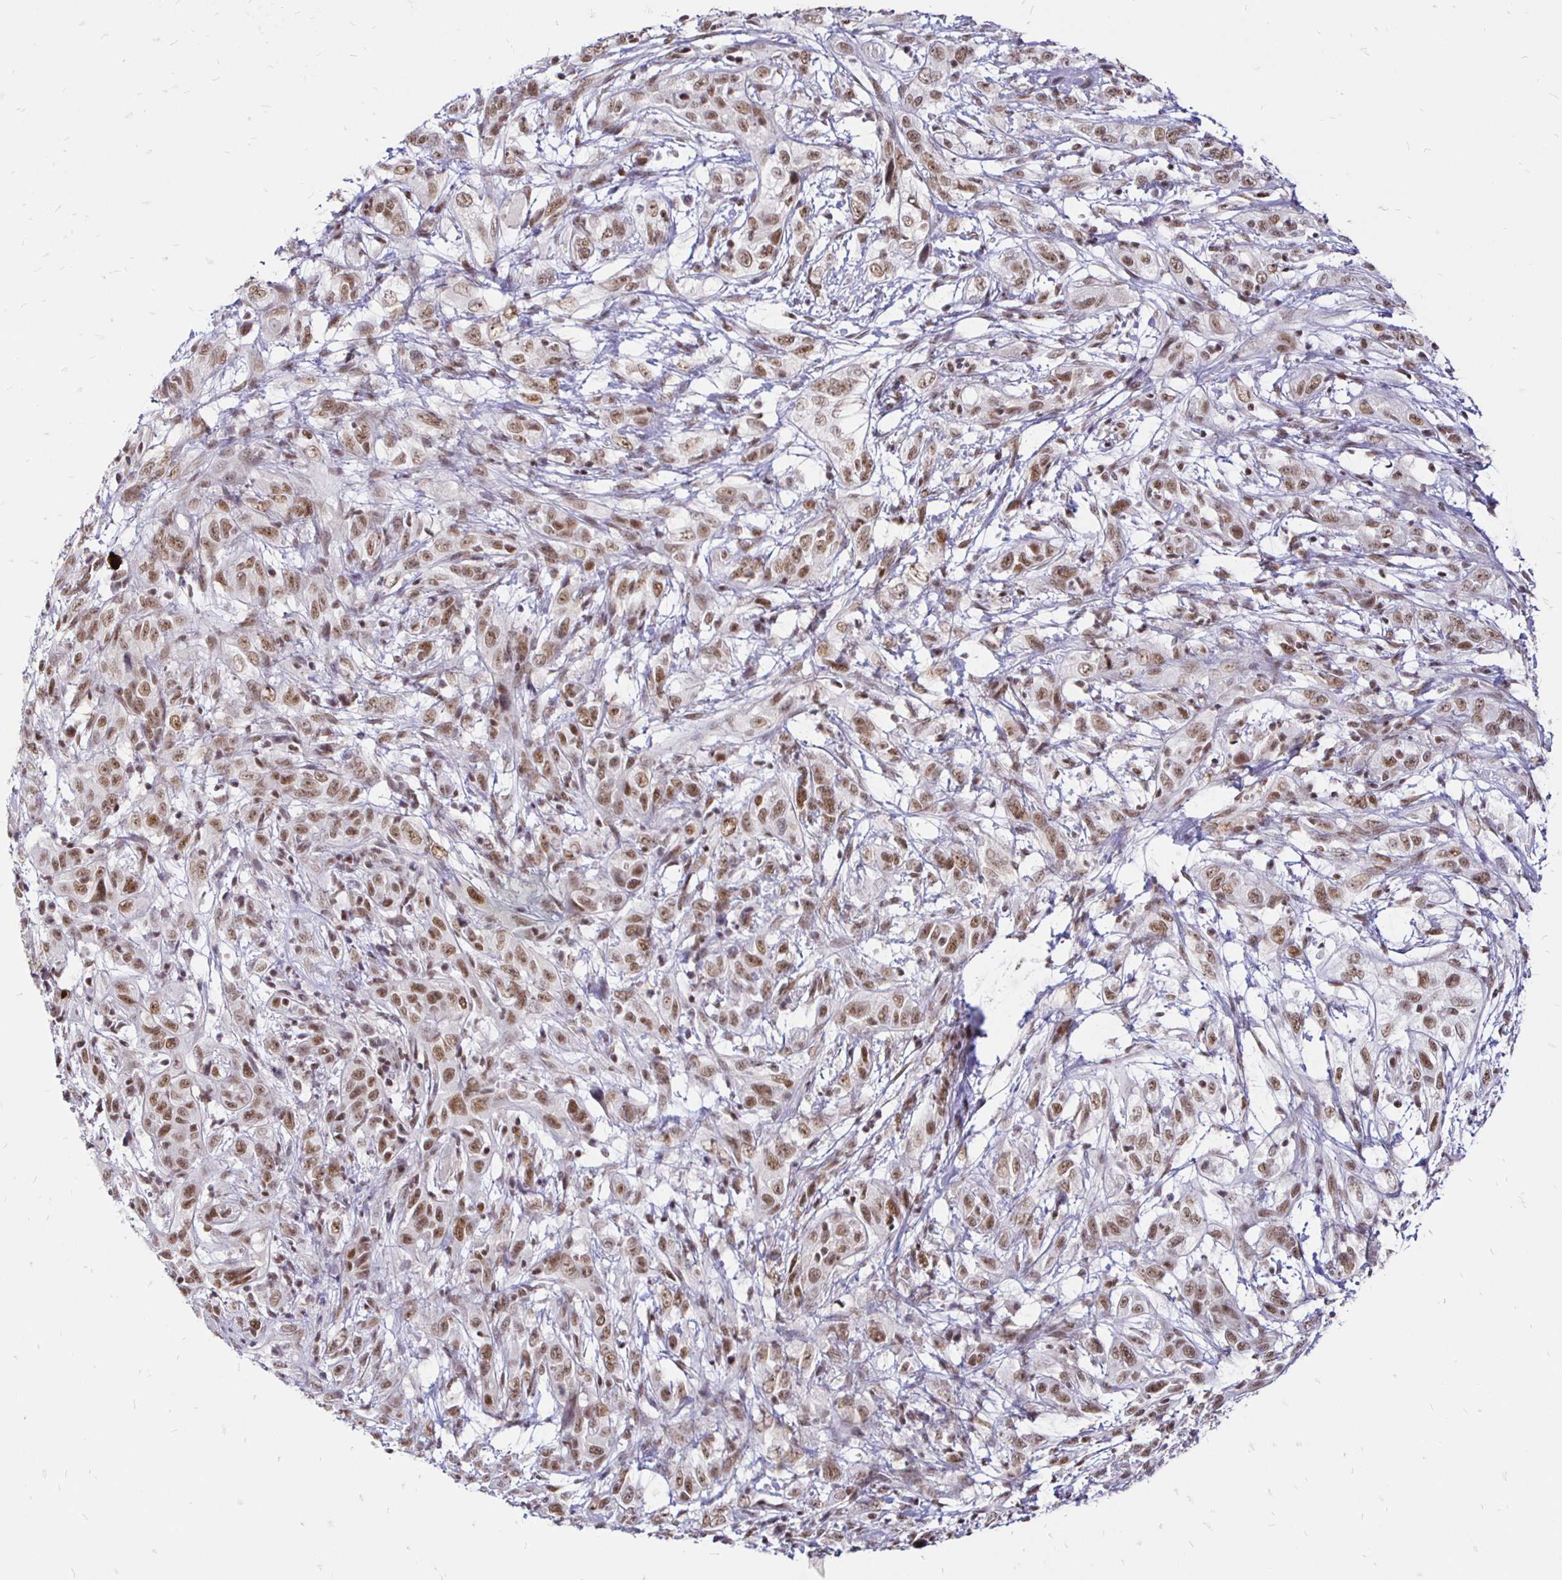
{"staining": {"intensity": "moderate", "quantity": ">75%", "location": "nuclear"}, "tissue": "cervical cancer", "cell_type": "Tumor cells", "image_type": "cancer", "snomed": [{"axis": "morphology", "description": "Adenocarcinoma, NOS"}, {"axis": "topography", "description": "Cervix"}], "caption": "IHC image of human cervical cancer stained for a protein (brown), which displays medium levels of moderate nuclear staining in about >75% of tumor cells.", "gene": "SIN3A", "patient": {"sex": "female", "age": 40}}